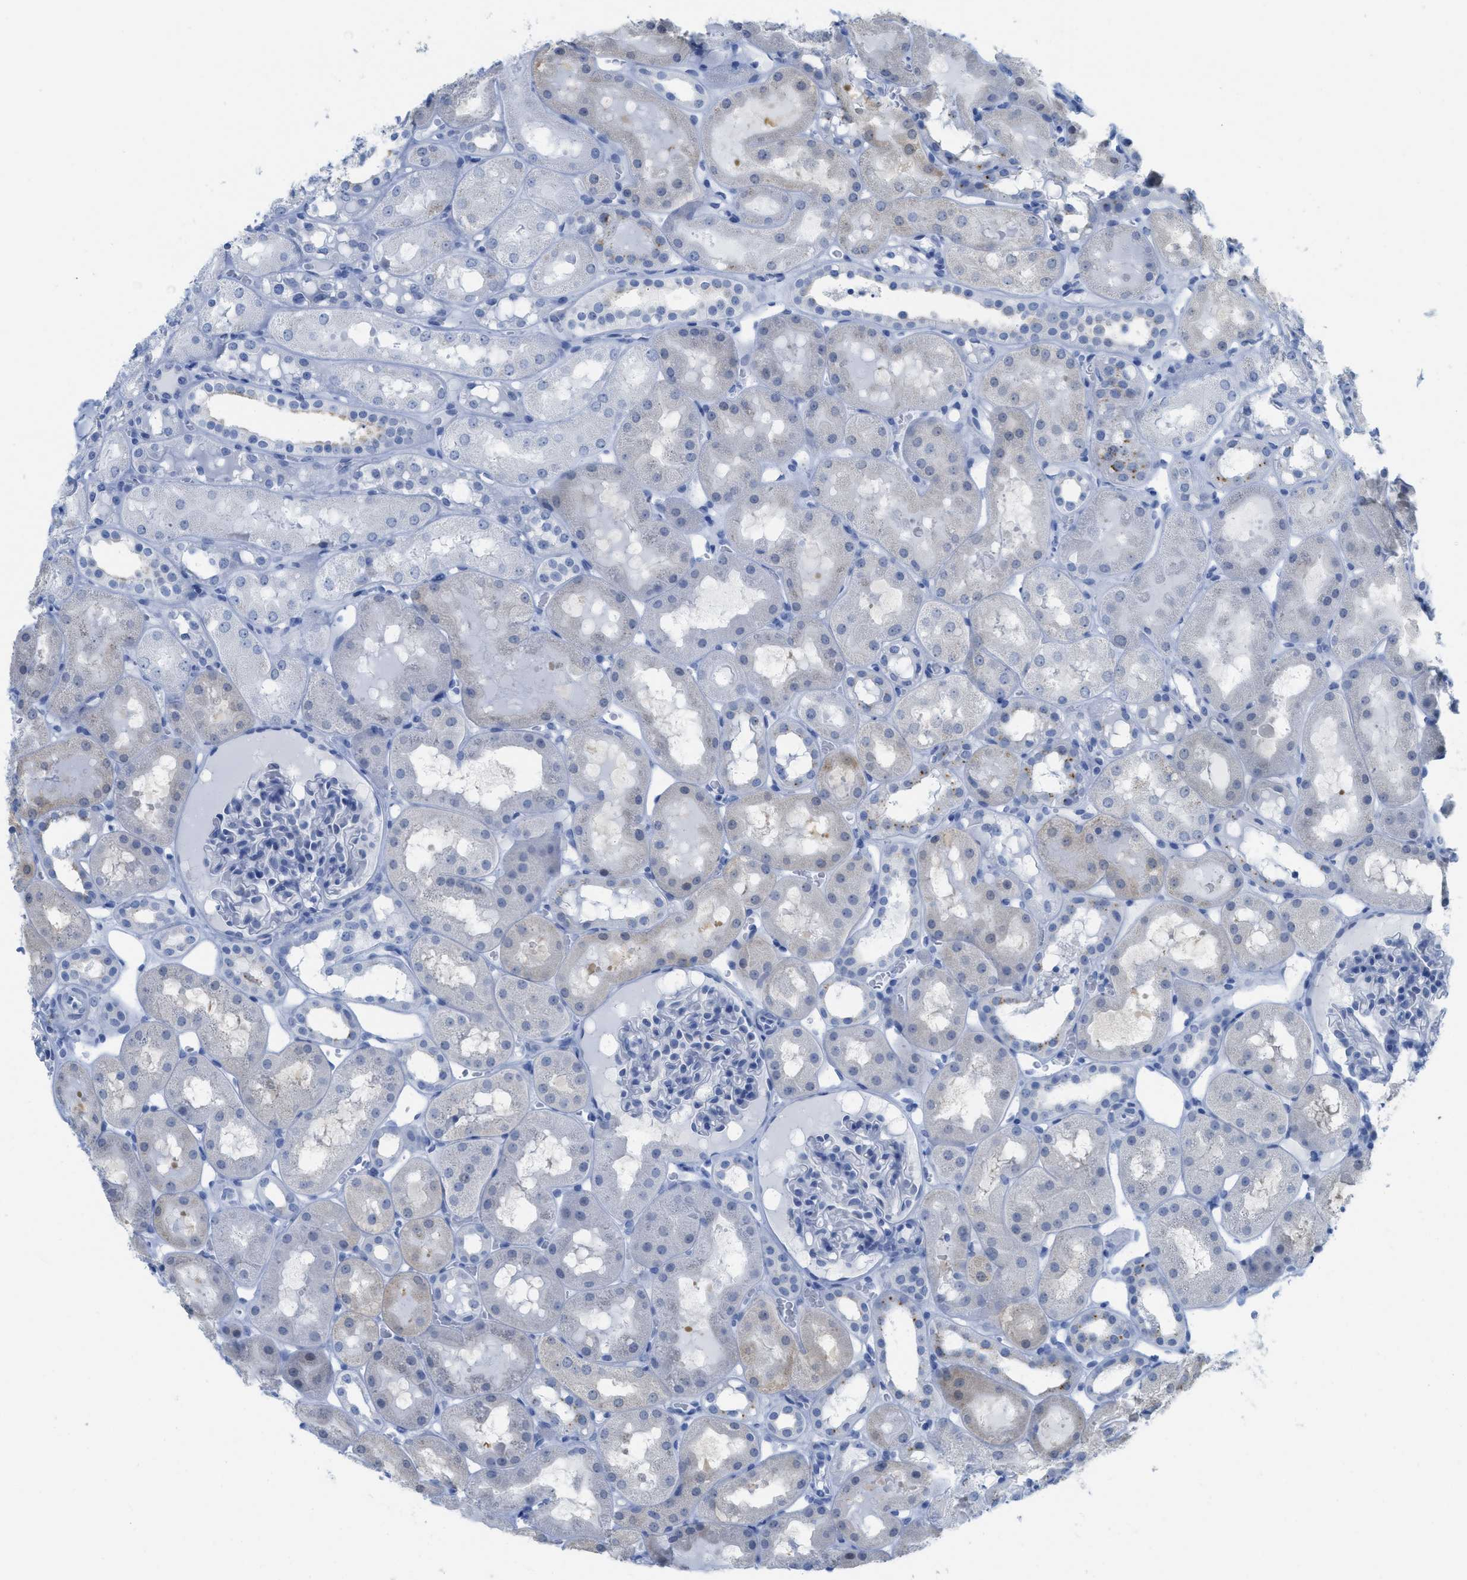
{"staining": {"intensity": "negative", "quantity": "none", "location": "none"}, "tissue": "kidney", "cell_type": "Cells in glomeruli", "image_type": "normal", "snomed": [{"axis": "morphology", "description": "Normal tissue, NOS"}, {"axis": "topography", "description": "Kidney"}, {"axis": "topography", "description": "Urinary bladder"}], "caption": "DAB (3,3'-diaminobenzidine) immunohistochemical staining of benign human kidney shows no significant expression in cells in glomeruli.", "gene": "WDR4", "patient": {"sex": "male", "age": 16}}